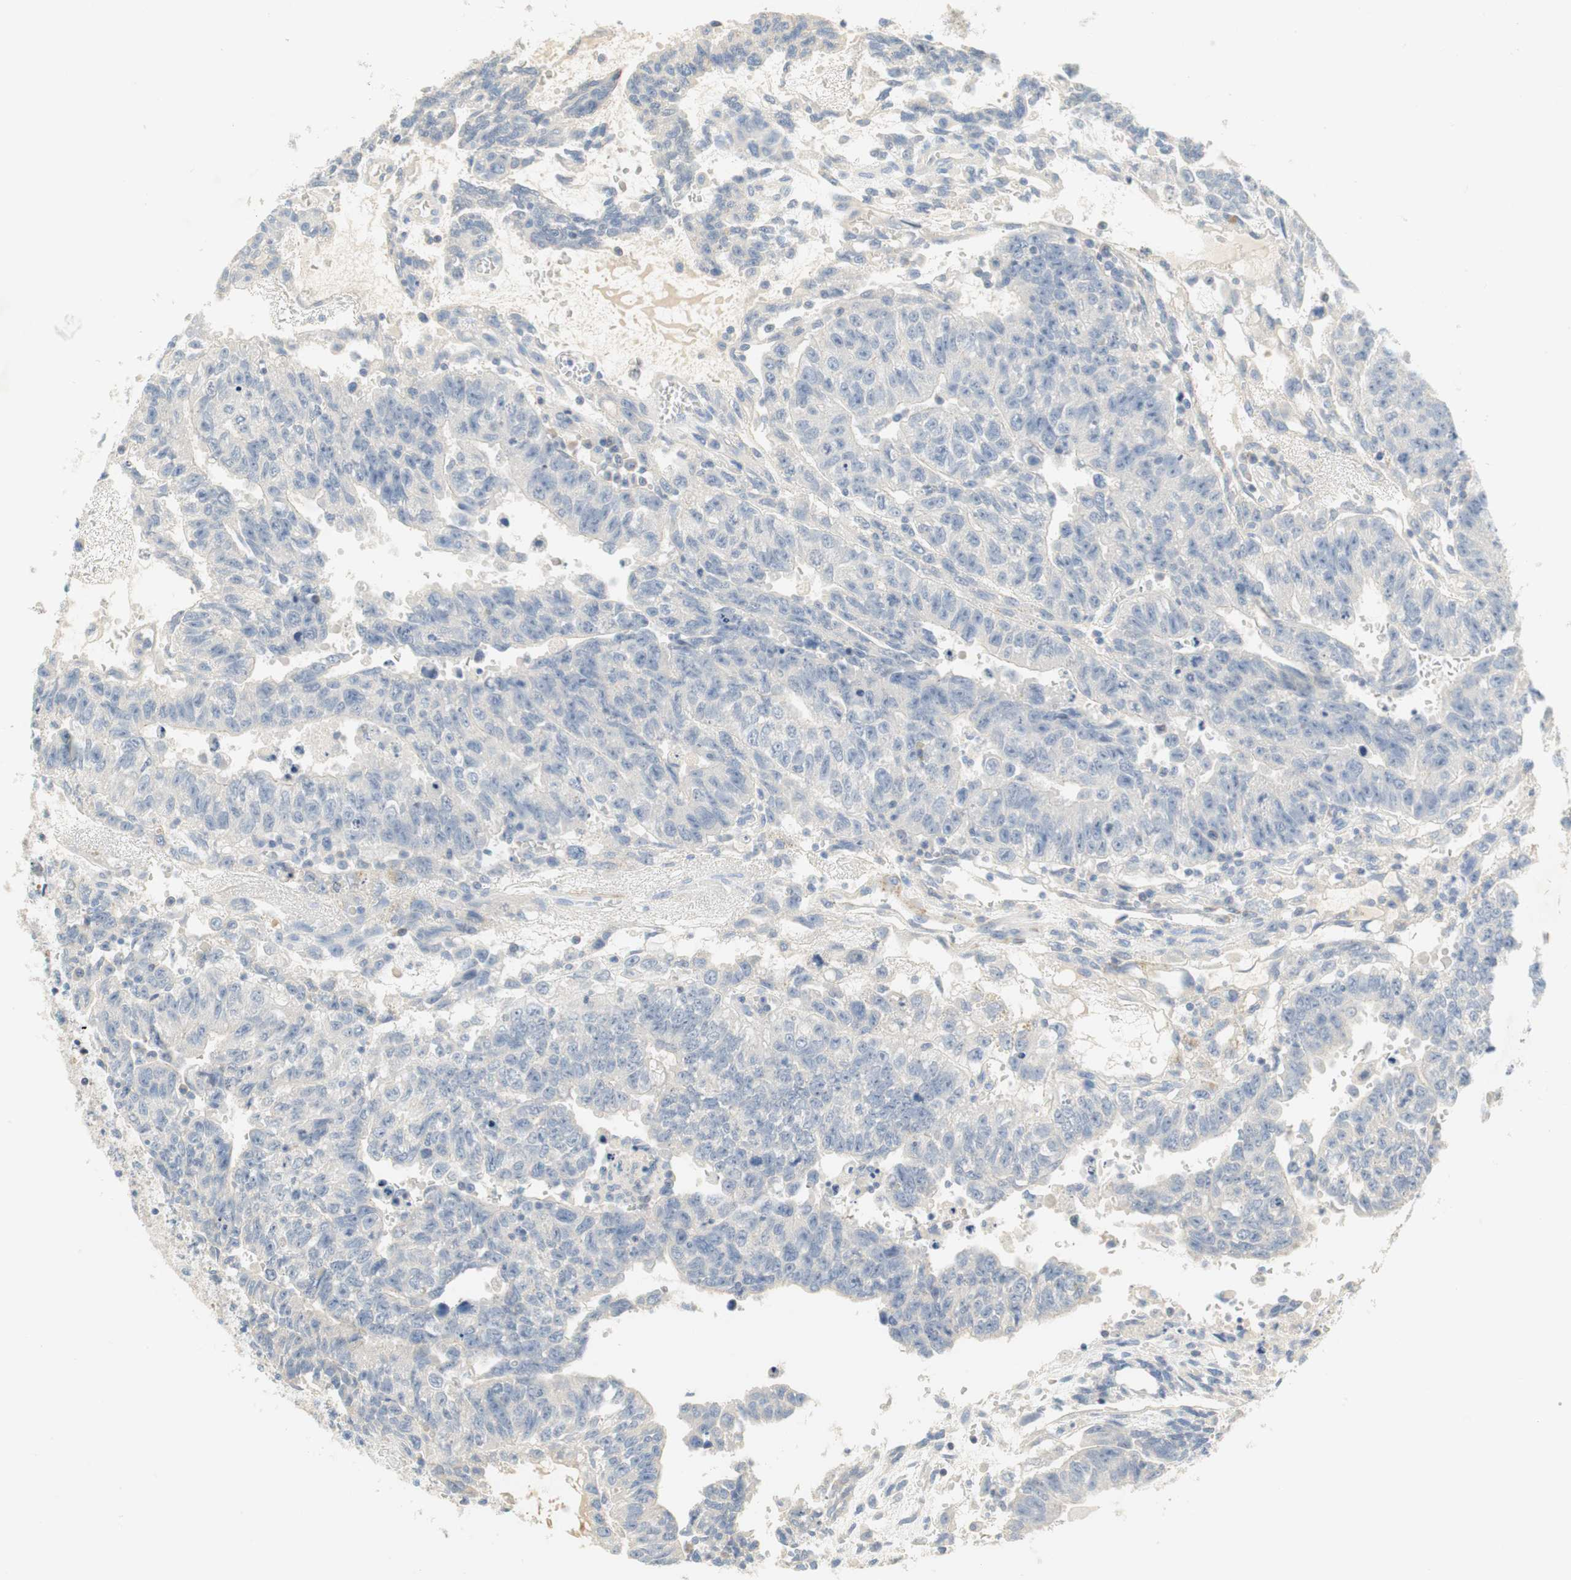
{"staining": {"intensity": "negative", "quantity": "none", "location": "none"}, "tissue": "testis cancer", "cell_type": "Tumor cells", "image_type": "cancer", "snomed": [{"axis": "morphology", "description": "Seminoma, NOS"}, {"axis": "morphology", "description": "Carcinoma, Embryonal, NOS"}, {"axis": "topography", "description": "Testis"}], "caption": "Immunohistochemistry (IHC) micrograph of neoplastic tissue: seminoma (testis) stained with DAB exhibits no significant protein staining in tumor cells.", "gene": "CCM2L", "patient": {"sex": "male", "age": 52}}